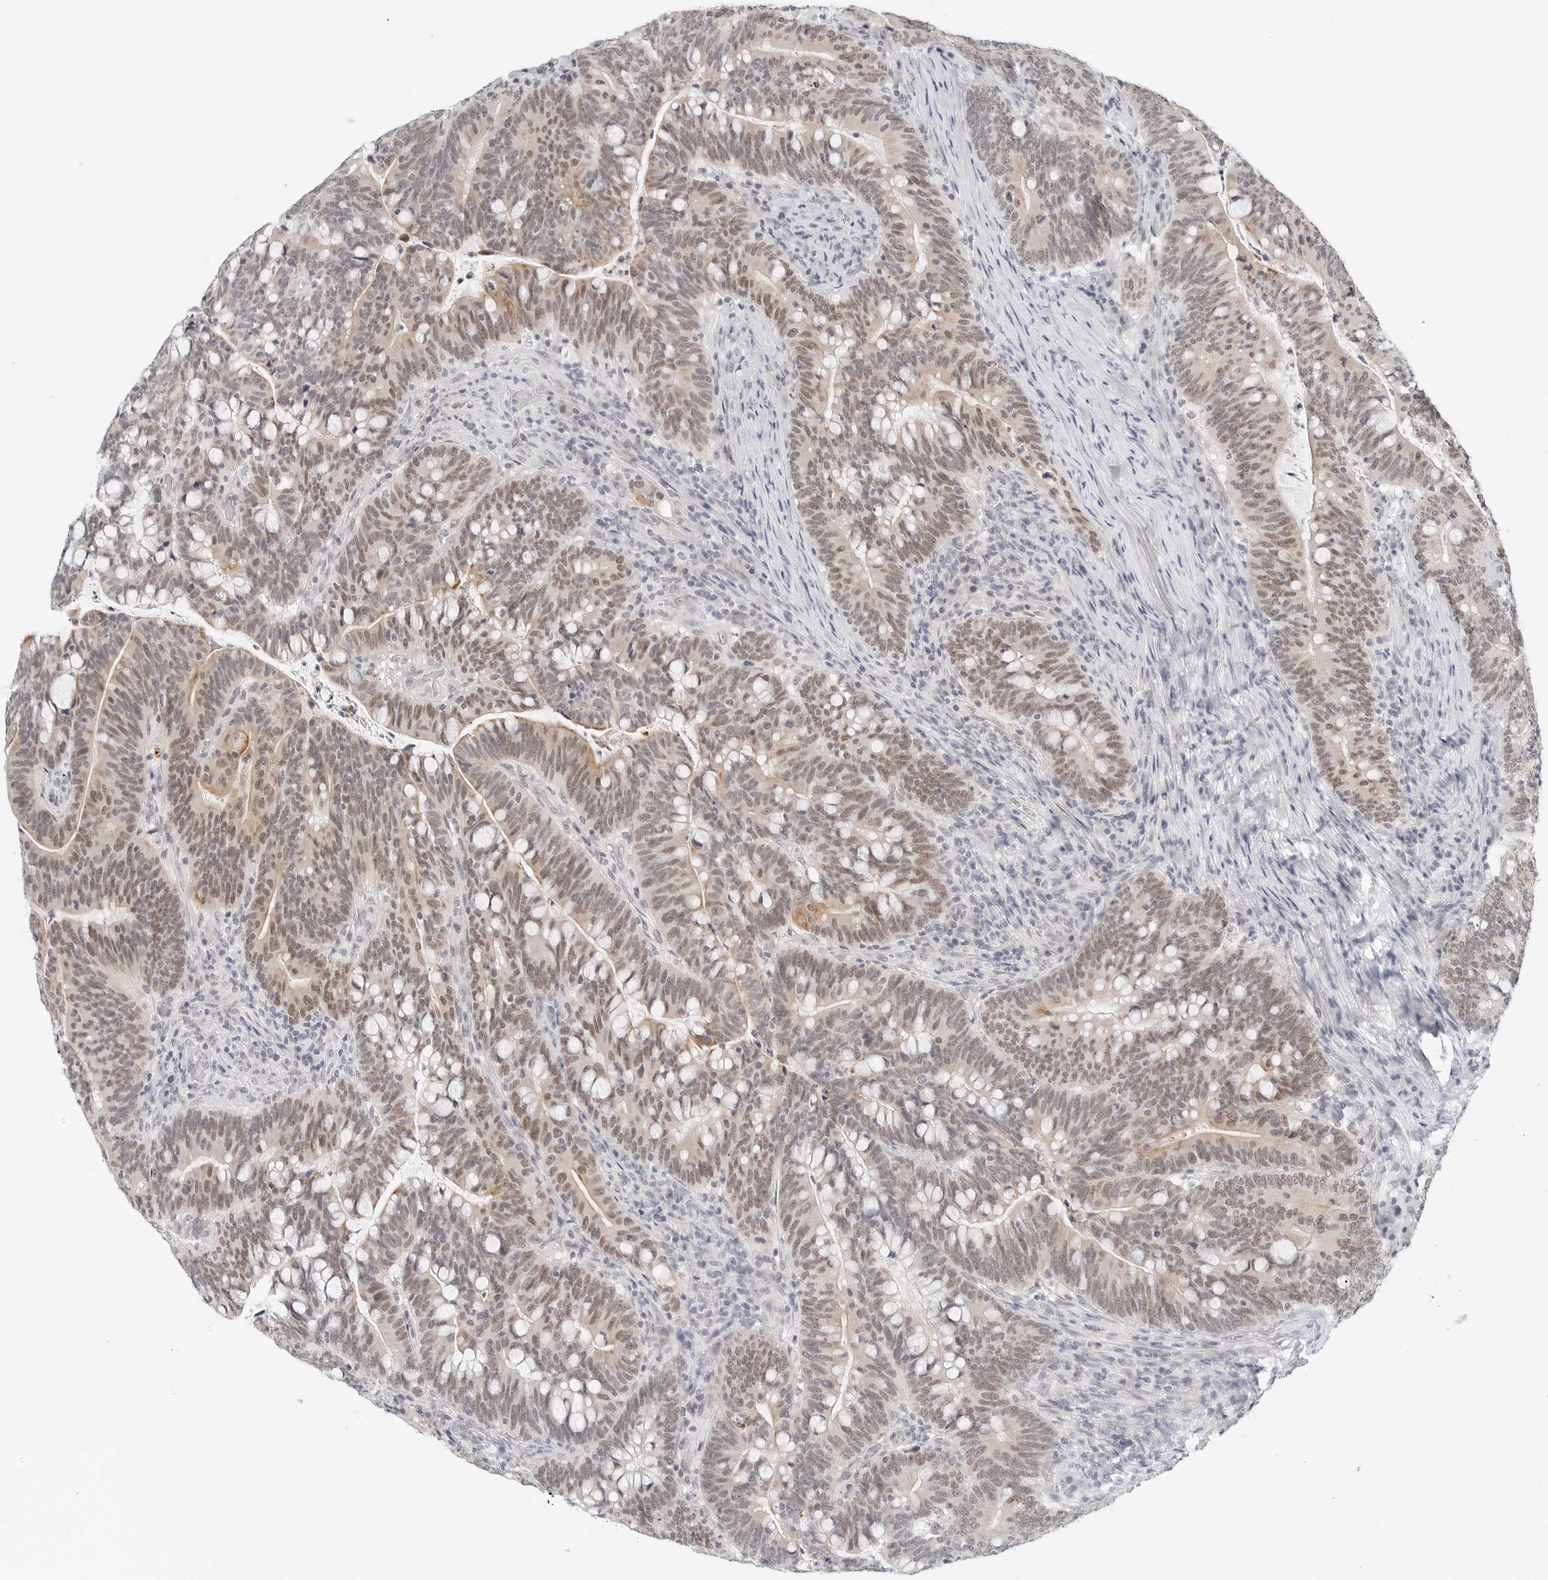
{"staining": {"intensity": "moderate", "quantity": ">75%", "location": "nuclear"}, "tissue": "colorectal cancer", "cell_type": "Tumor cells", "image_type": "cancer", "snomed": [{"axis": "morphology", "description": "Adenocarcinoma, NOS"}, {"axis": "topography", "description": "Colon"}], "caption": "Adenocarcinoma (colorectal) stained with DAB (3,3'-diaminobenzidine) immunohistochemistry (IHC) displays medium levels of moderate nuclear positivity in about >75% of tumor cells. (DAB = brown stain, brightfield microscopy at high magnification).", "gene": "TSEN2", "patient": {"sex": "female", "age": 66}}